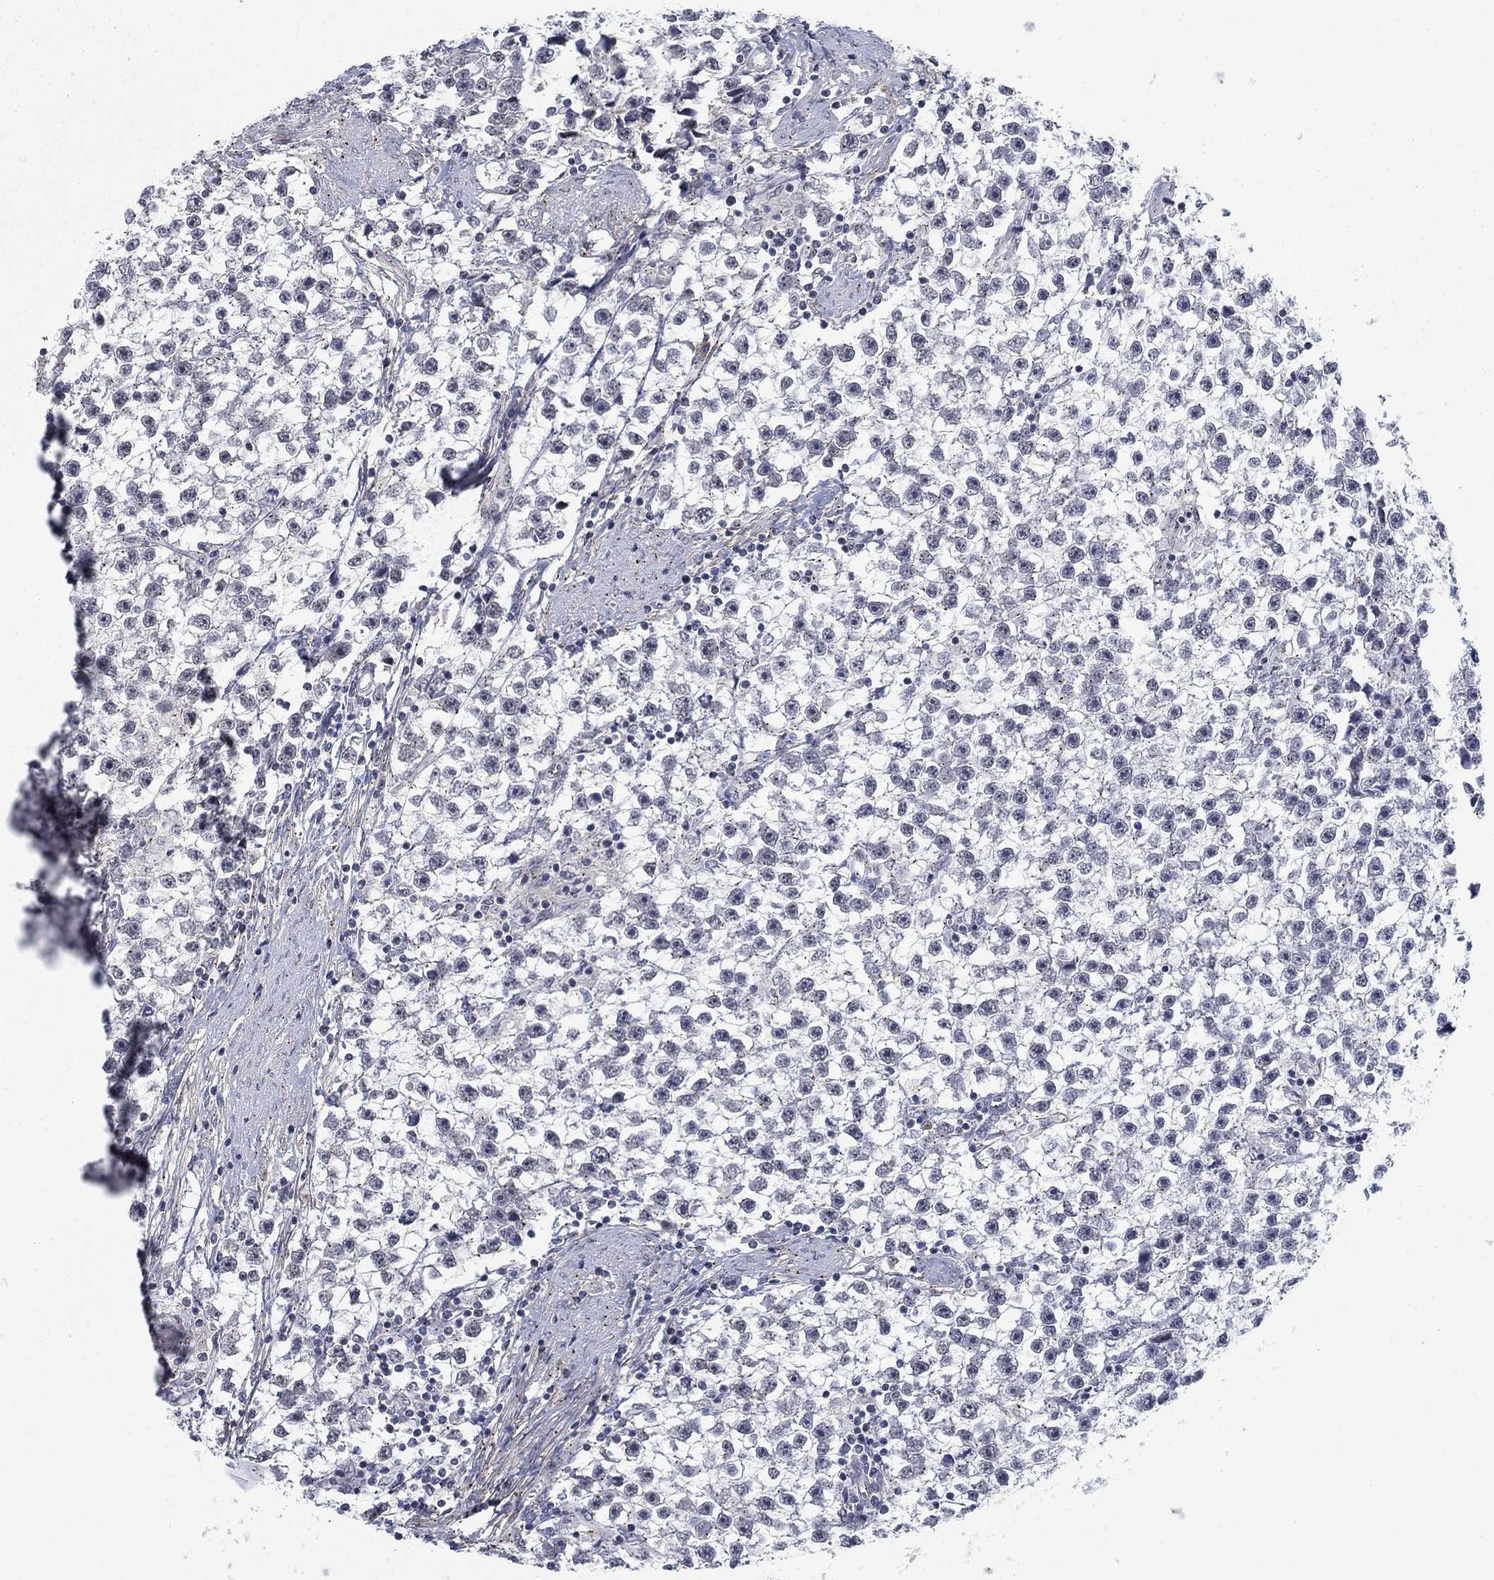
{"staining": {"intensity": "negative", "quantity": "none", "location": "none"}, "tissue": "testis cancer", "cell_type": "Tumor cells", "image_type": "cancer", "snomed": [{"axis": "morphology", "description": "Seminoma, NOS"}, {"axis": "topography", "description": "Testis"}], "caption": "Immunohistochemistry (IHC) of testis cancer (seminoma) exhibits no staining in tumor cells.", "gene": "SH3RF1", "patient": {"sex": "male", "age": 59}}